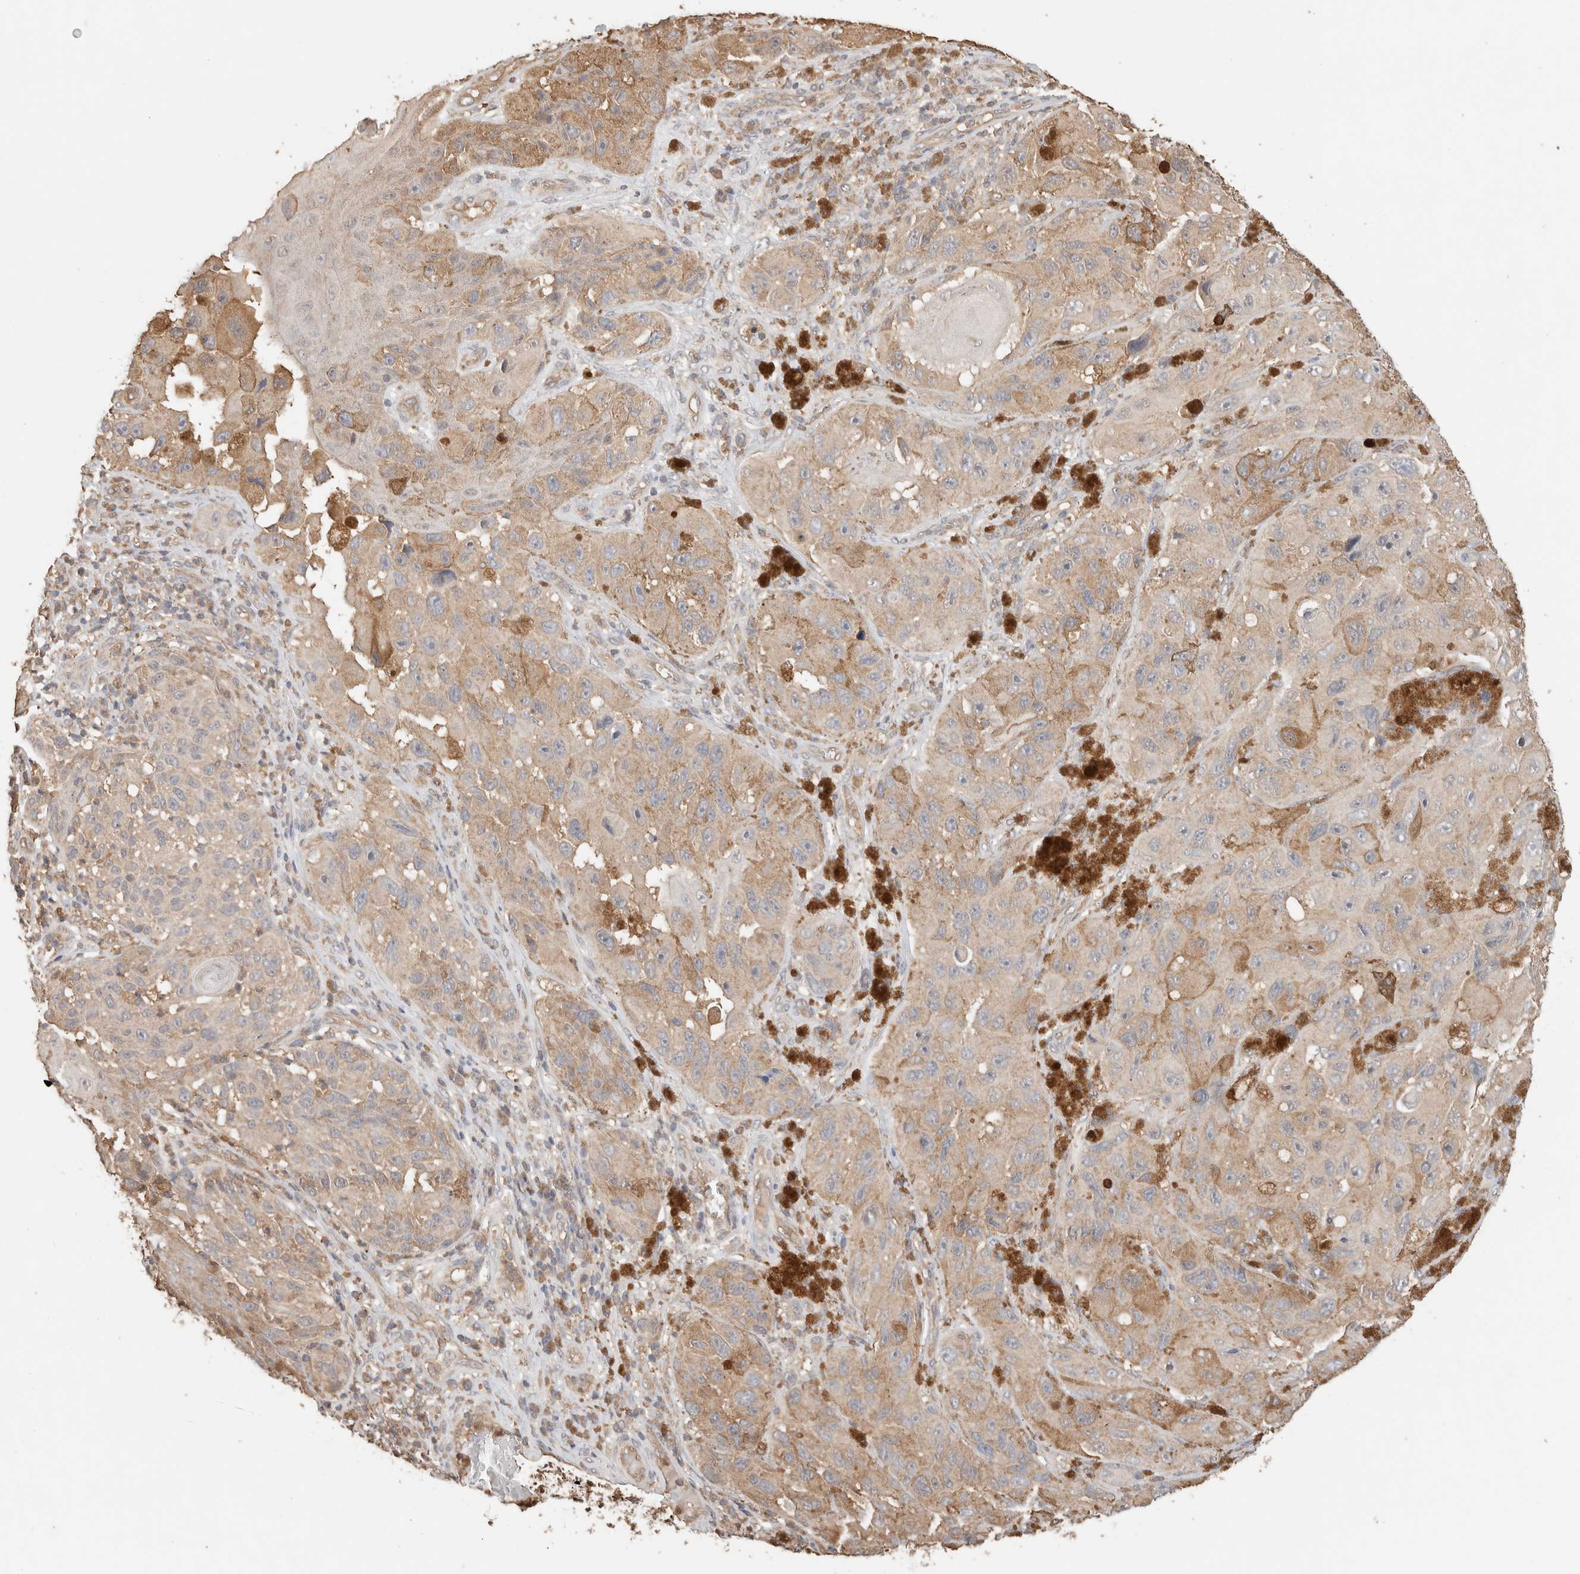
{"staining": {"intensity": "weak", "quantity": "25%-75%", "location": "cytoplasmic/membranous"}, "tissue": "melanoma", "cell_type": "Tumor cells", "image_type": "cancer", "snomed": [{"axis": "morphology", "description": "Malignant melanoma, NOS"}, {"axis": "topography", "description": "Skin"}], "caption": "Immunohistochemical staining of melanoma displays low levels of weak cytoplasmic/membranous positivity in approximately 25%-75% of tumor cells.", "gene": "YWHAH", "patient": {"sex": "female", "age": 73}}